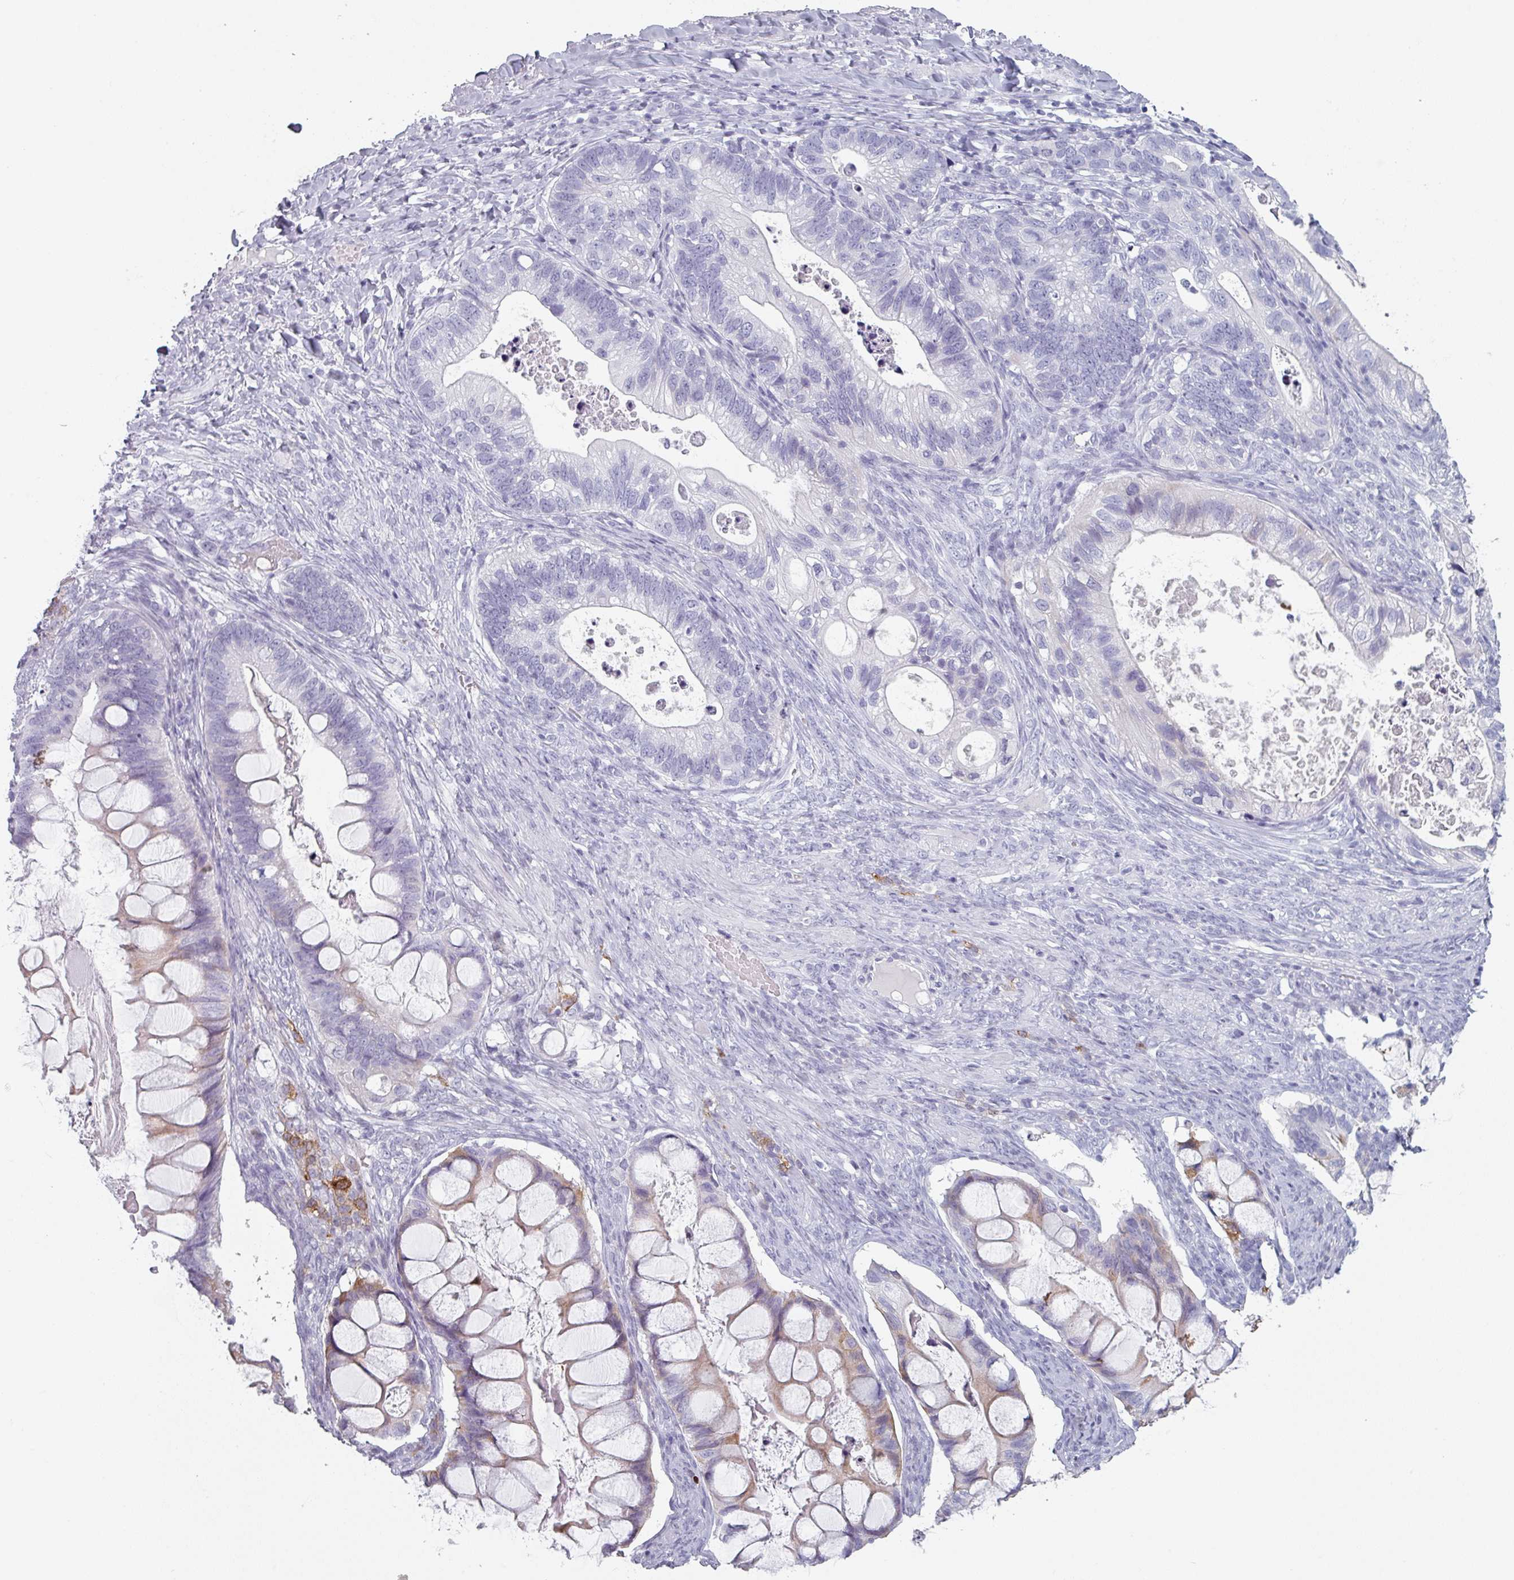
{"staining": {"intensity": "negative", "quantity": "none", "location": "none"}, "tissue": "ovarian cancer", "cell_type": "Tumor cells", "image_type": "cancer", "snomed": [{"axis": "morphology", "description": "Cystadenocarcinoma, mucinous, NOS"}, {"axis": "topography", "description": "Ovary"}], "caption": "This is an immunohistochemistry (IHC) image of ovarian cancer (mucinous cystadenocarcinoma). There is no expression in tumor cells.", "gene": "SLC35G2", "patient": {"sex": "female", "age": 61}}